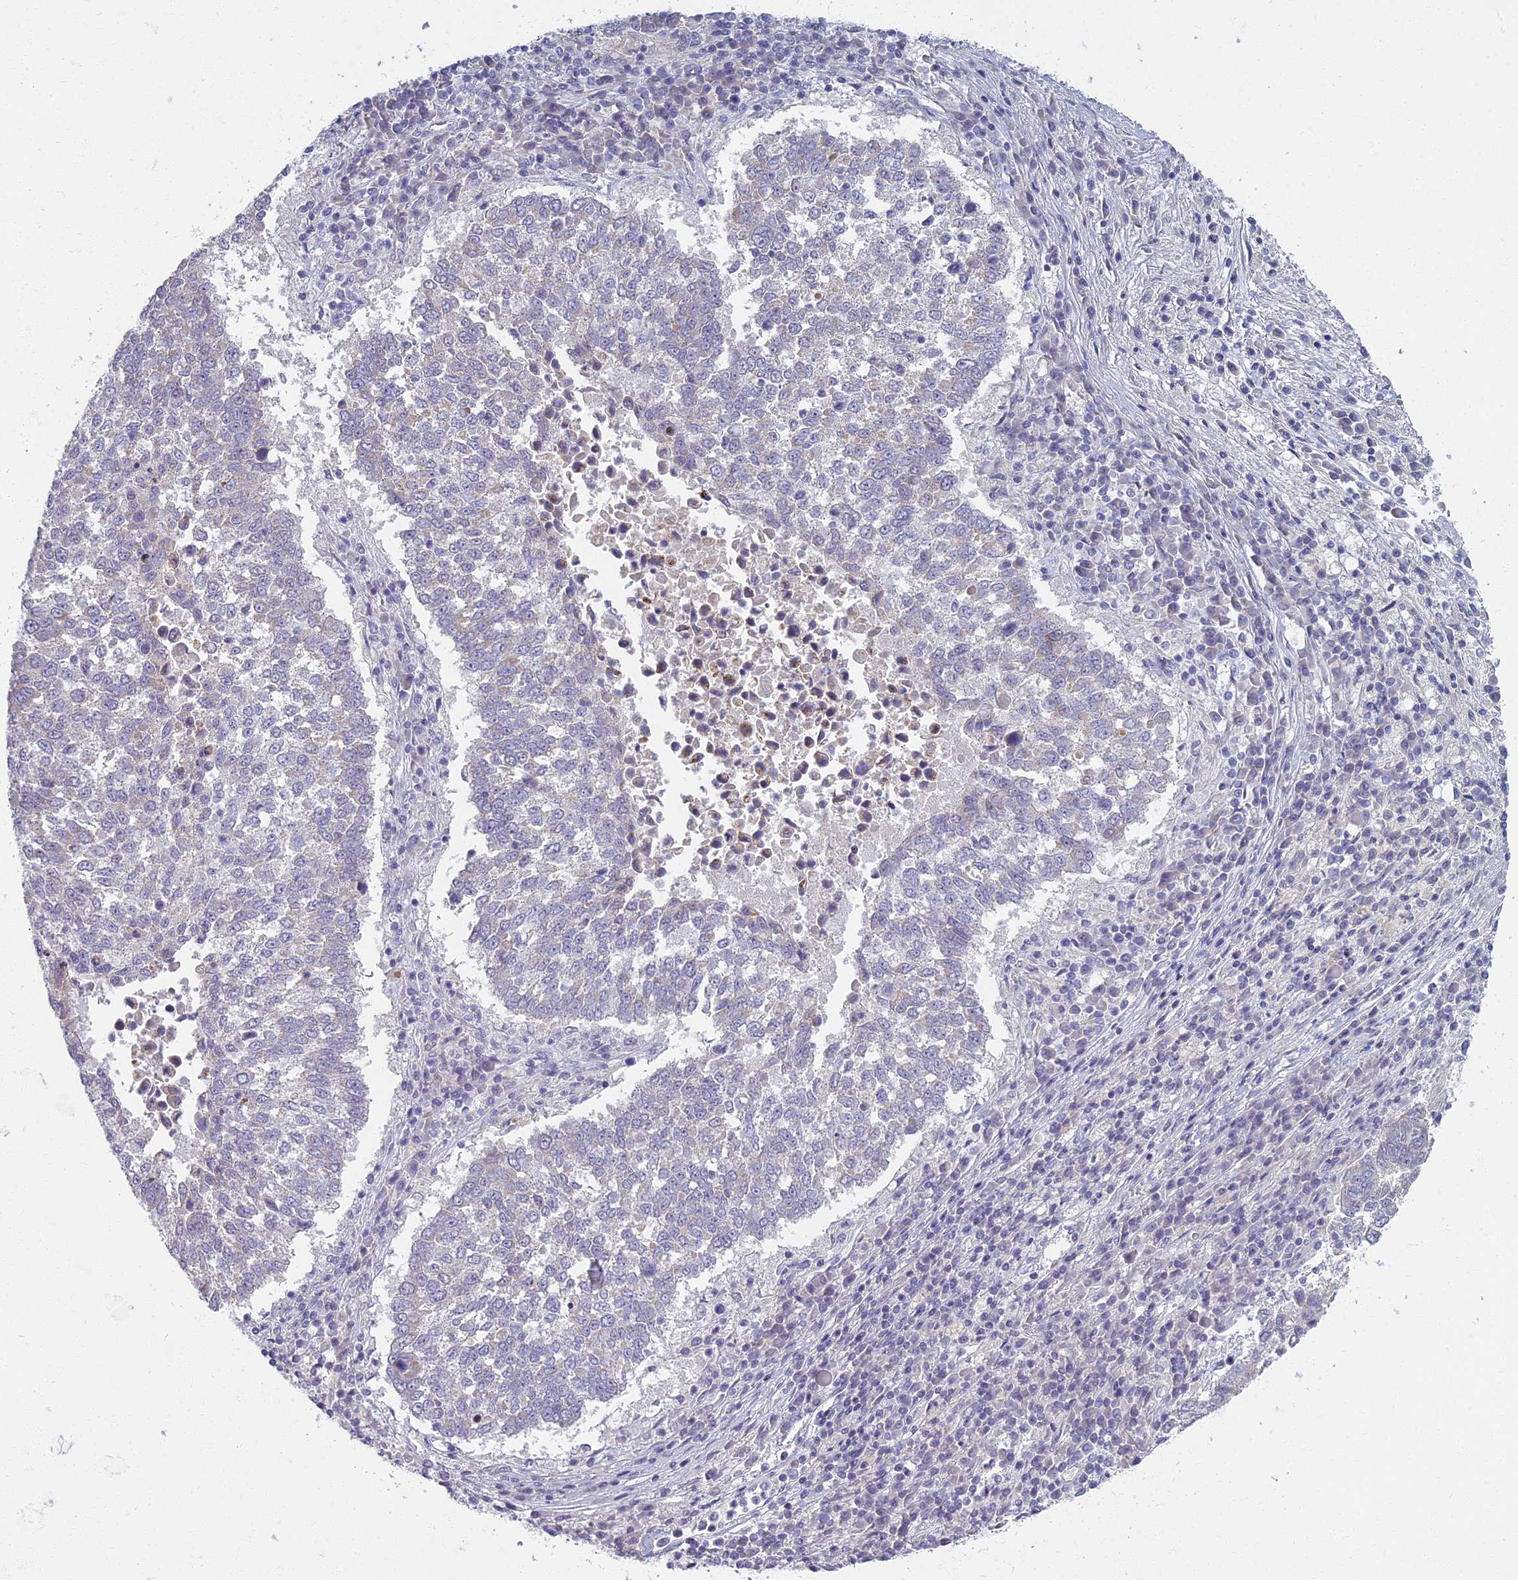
{"staining": {"intensity": "negative", "quantity": "none", "location": "none"}, "tissue": "lung cancer", "cell_type": "Tumor cells", "image_type": "cancer", "snomed": [{"axis": "morphology", "description": "Squamous cell carcinoma, NOS"}, {"axis": "topography", "description": "Lung"}], "caption": "Tumor cells are negative for brown protein staining in lung cancer (squamous cell carcinoma). (DAB immunohistochemistry (IHC), high magnification).", "gene": "ARL15", "patient": {"sex": "male", "age": 73}}